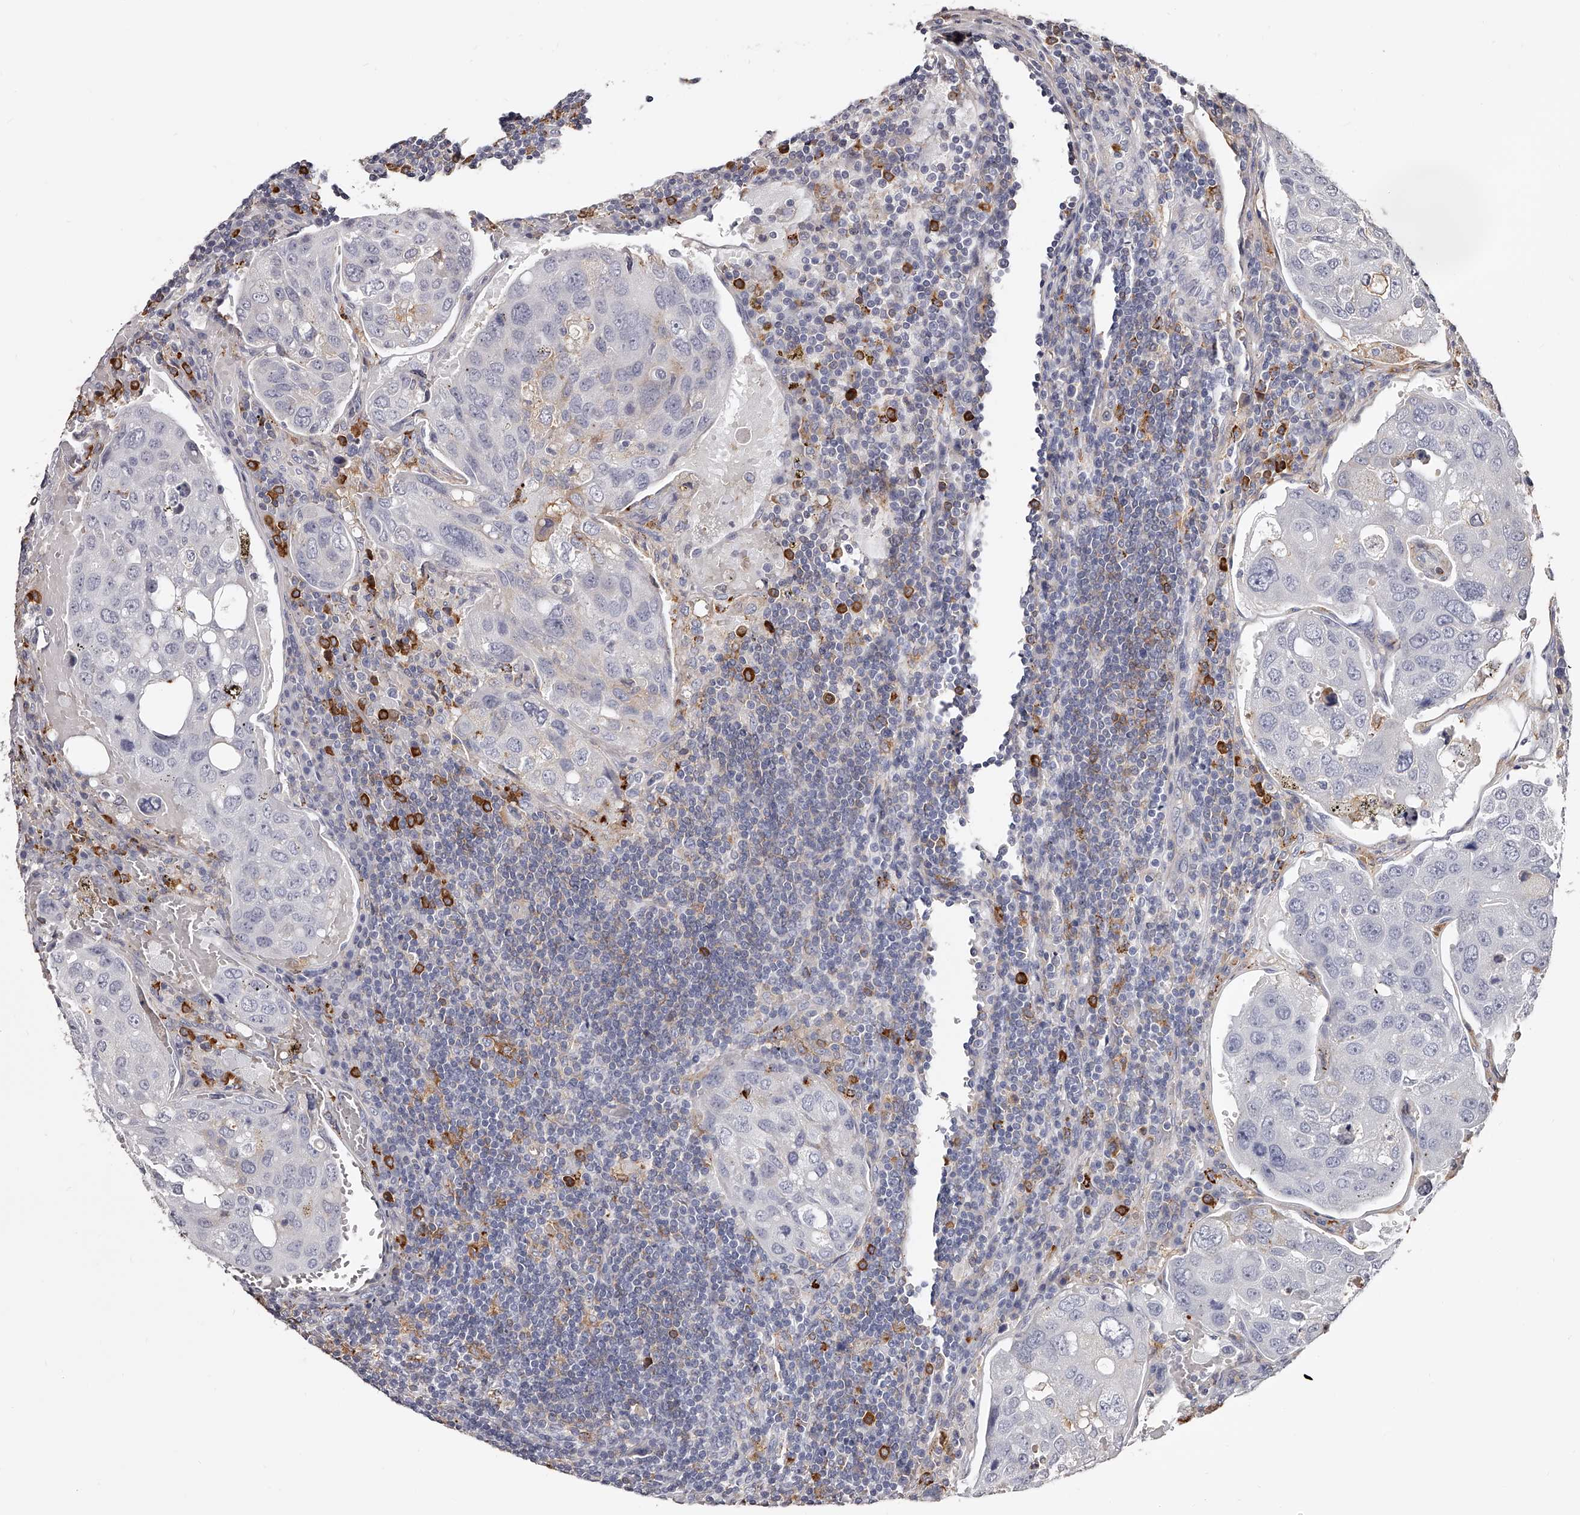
{"staining": {"intensity": "negative", "quantity": "none", "location": "none"}, "tissue": "urothelial cancer", "cell_type": "Tumor cells", "image_type": "cancer", "snomed": [{"axis": "morphology", "description": "Urothelial carcinoma, High grade"}, {"axis": "topography", "description": "Lymph node"}, {"axis": "topography", "description": "Urinary bladder"}], "caption": "This is a histopathology image of immunohistochemistry staining of urothelial carcinoma (high-grade), which shows no staining in tumor cells.", "gene": "PACSIN1", "patient": {"sex": "male", "age": 51}}